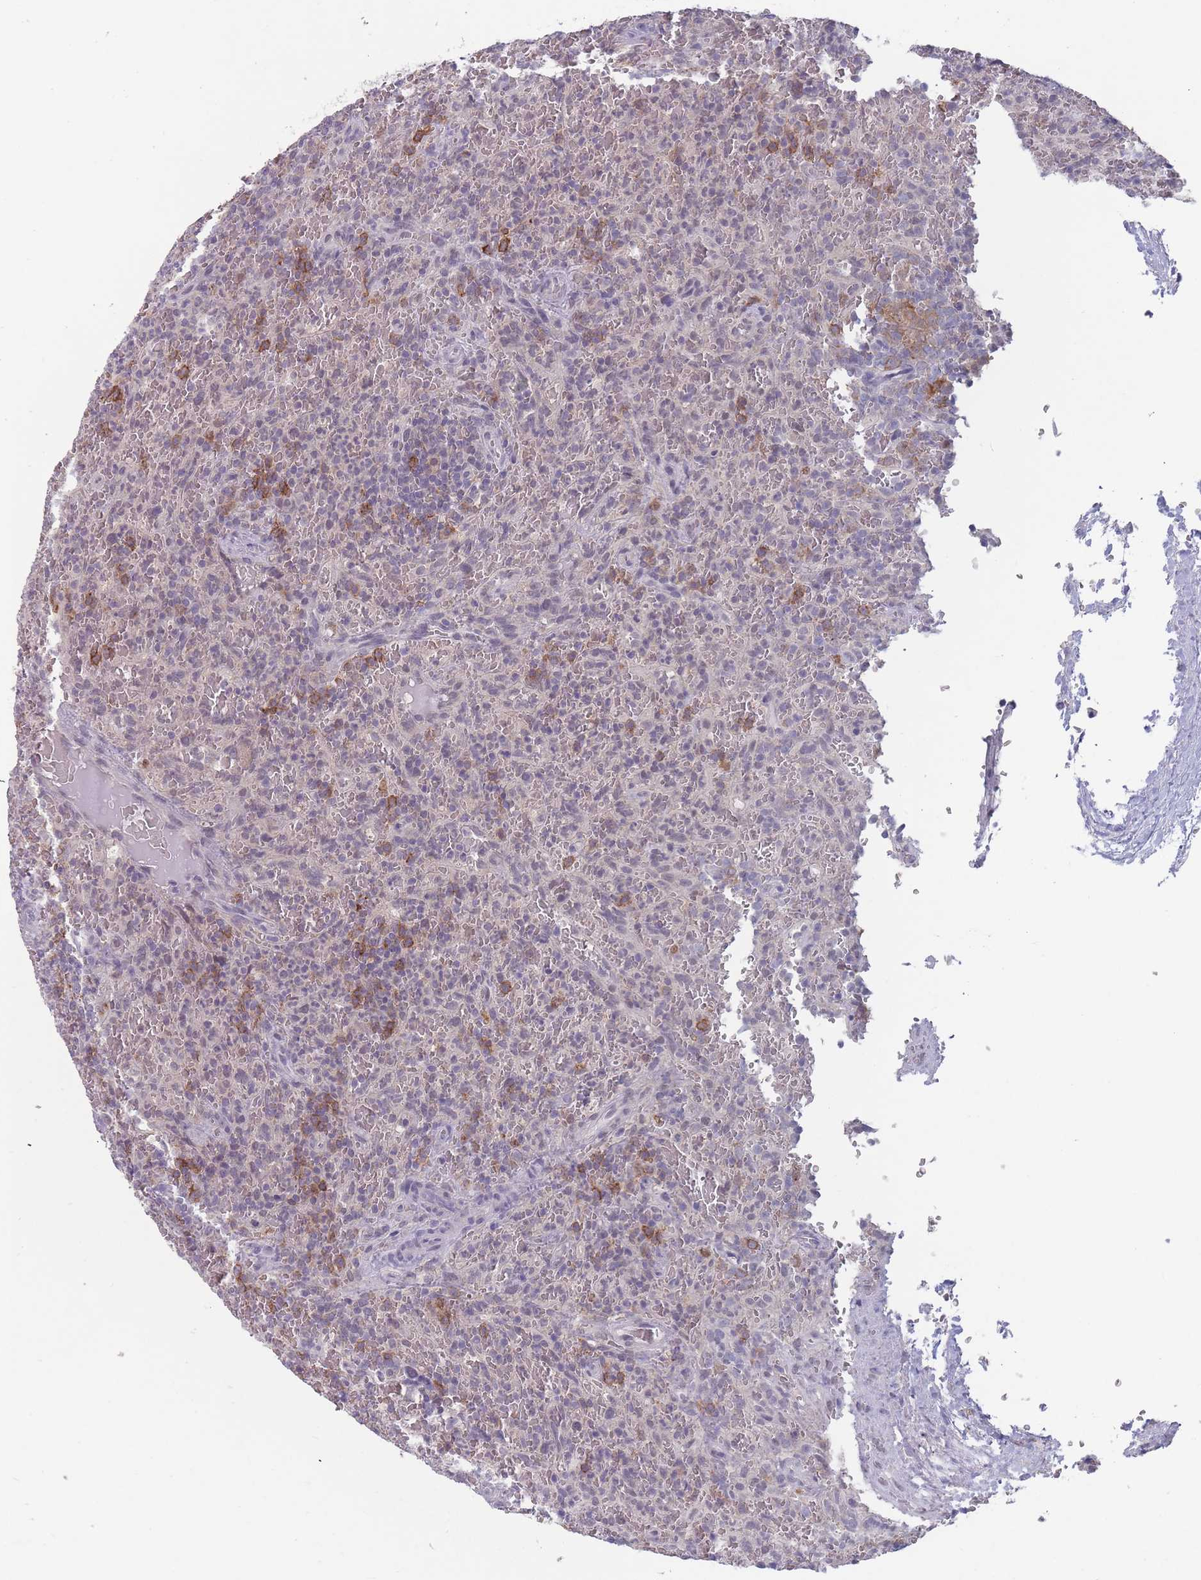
{"staining": {"intensity": "moderate", "quantity": "<25%", "location": "cytoplasmic/membranous"}, "tissue": "lymphoma", "cell_type": "Tumor cells", "image_type": "cancer", "snomed": [{"axis": "morphology", "description": "Malignant lymphoma, non-Hodgkin's type, Low grade"}, {"axis": "topography", "description": "Spleen"}], "caption": "This micrograph shows lymphoma stained with immunohistochemistry (IHC) to label a protein in brown. The cytoplasmic/membranous of tumor cells show moderate positivity for the protein. Nuclei are counter-stained blue.", "gene": "PEX7", "patient": {"sex": "female", "age": 64}}